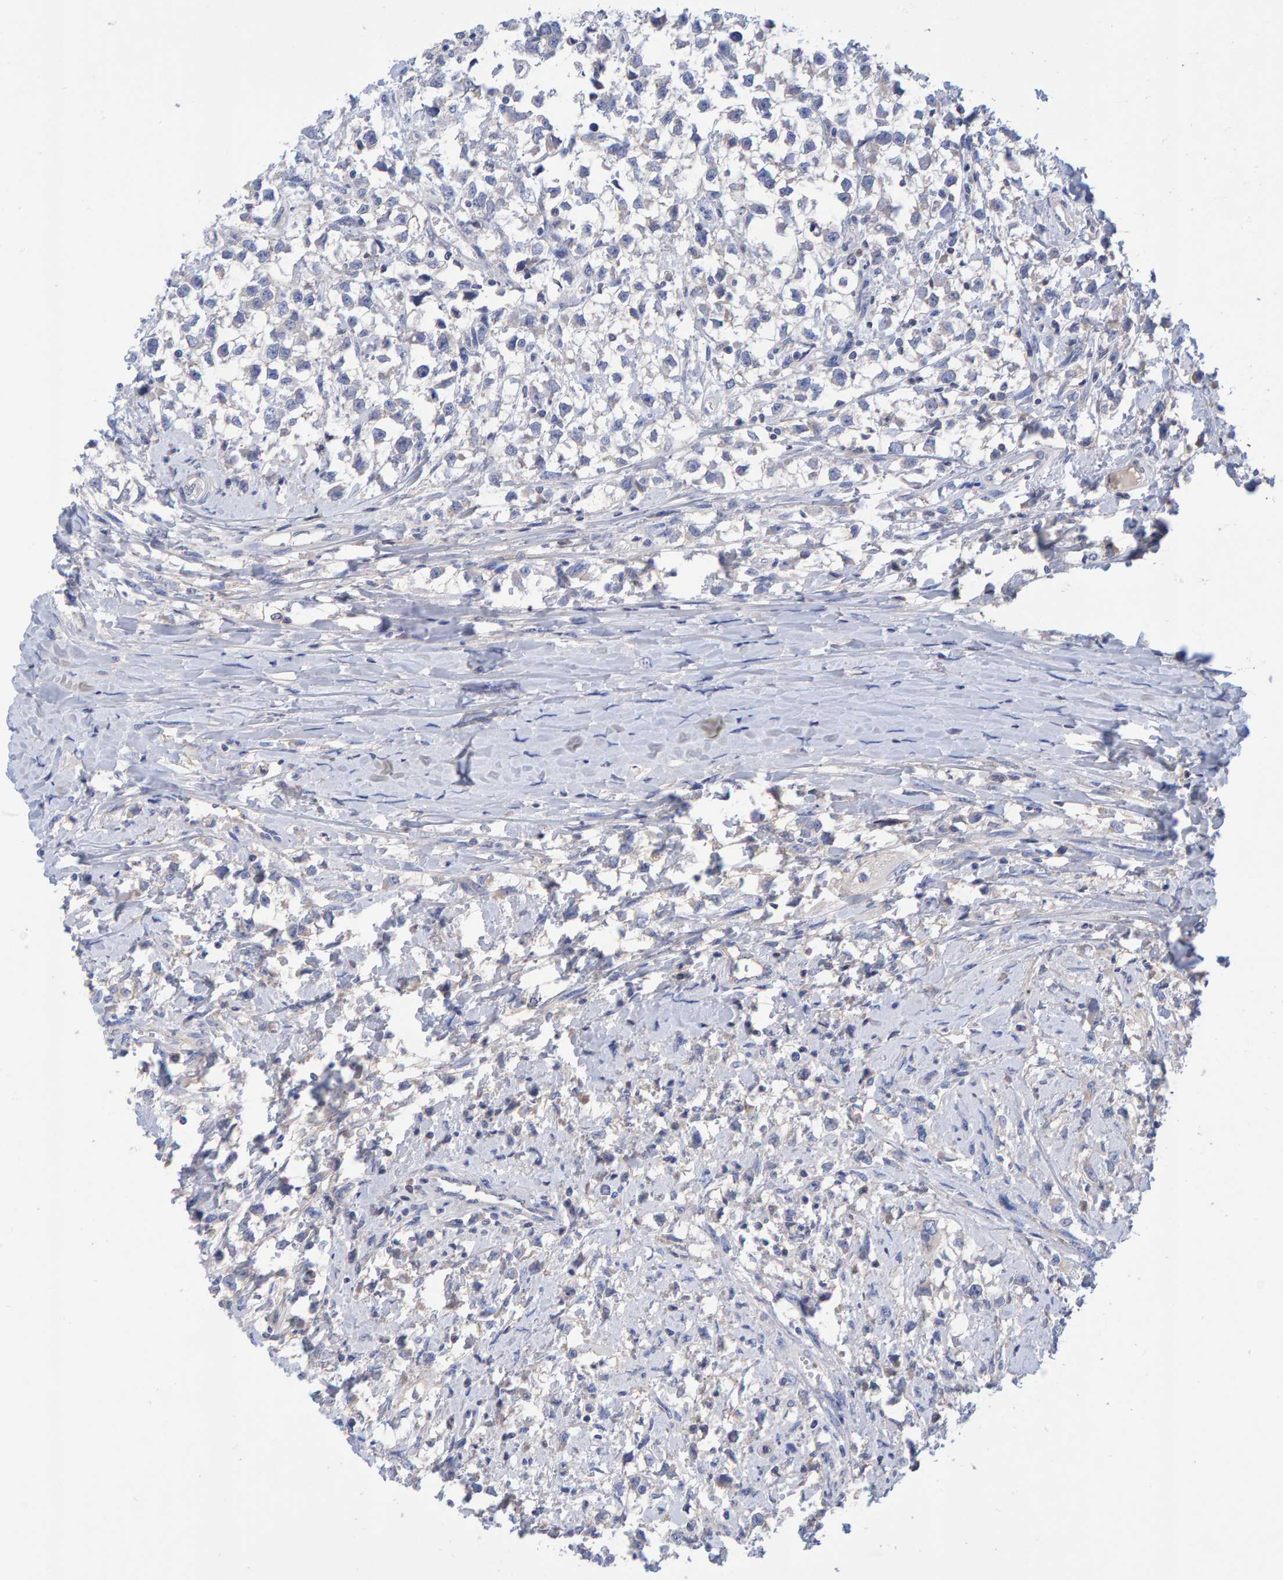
{"staining": {"intensity": "negative", "quantity": "none", "location": "none"}, "tissue": "testis cancer", "cell_type": "Tumor cells", "image_type": "cancer", "snomed": [{"axis": "morphology", "description": "Seminoma, NOS"}, {"axis": "morphology", "description": "Carcinoma, Embryonal, NOS"}, {"axis": "topography", "description": "Testis"}], "caption": "Histopathology image shows no significant protein positivity in tumor cells of seminoma (testis).", "gene": "EFR3A", "patient": {"sex": "male", "age": 51}}